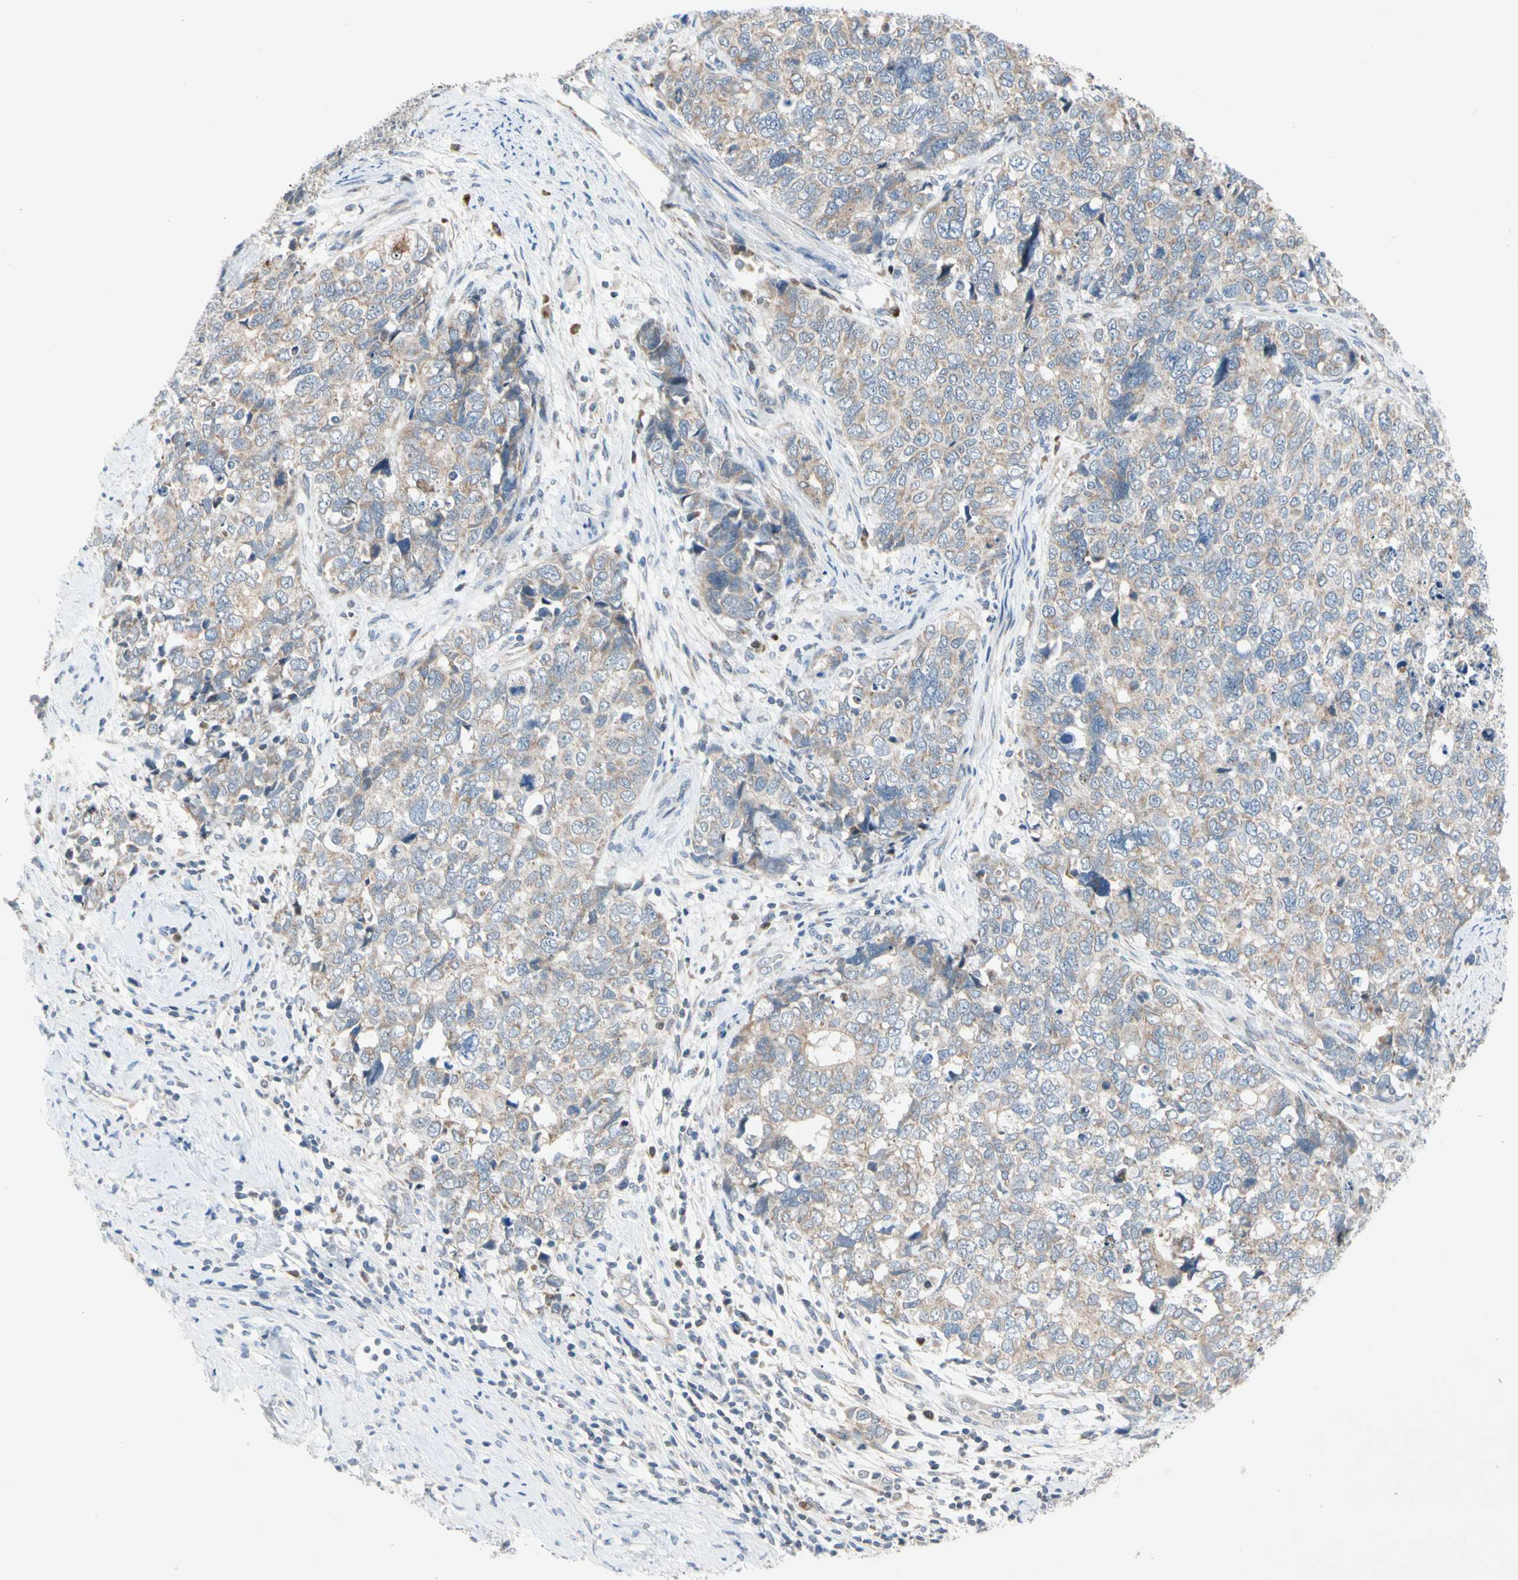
{"staining": {"intensity": "weak", "quantity": ">75%", "location": "cytoplasmic/membranous"}, "tissue": "cervical cancer", "cell_type": "Tumor cells", "image_type": "cancer", "snomed": [{"axis": "morphology", "description": "Squamous cell carcinoma, NOS"}, {"axis": "topography", "description": "Cervix"}], "caption": "Cervical squamous cell carcinoma was stained to show a protein in brown. There is low levels of weak cytoplasmic/membranous positivity in approximately >75% of tumor cells.", "gene": "MARK1", "patient": {"sex": "female", "age": 63}}